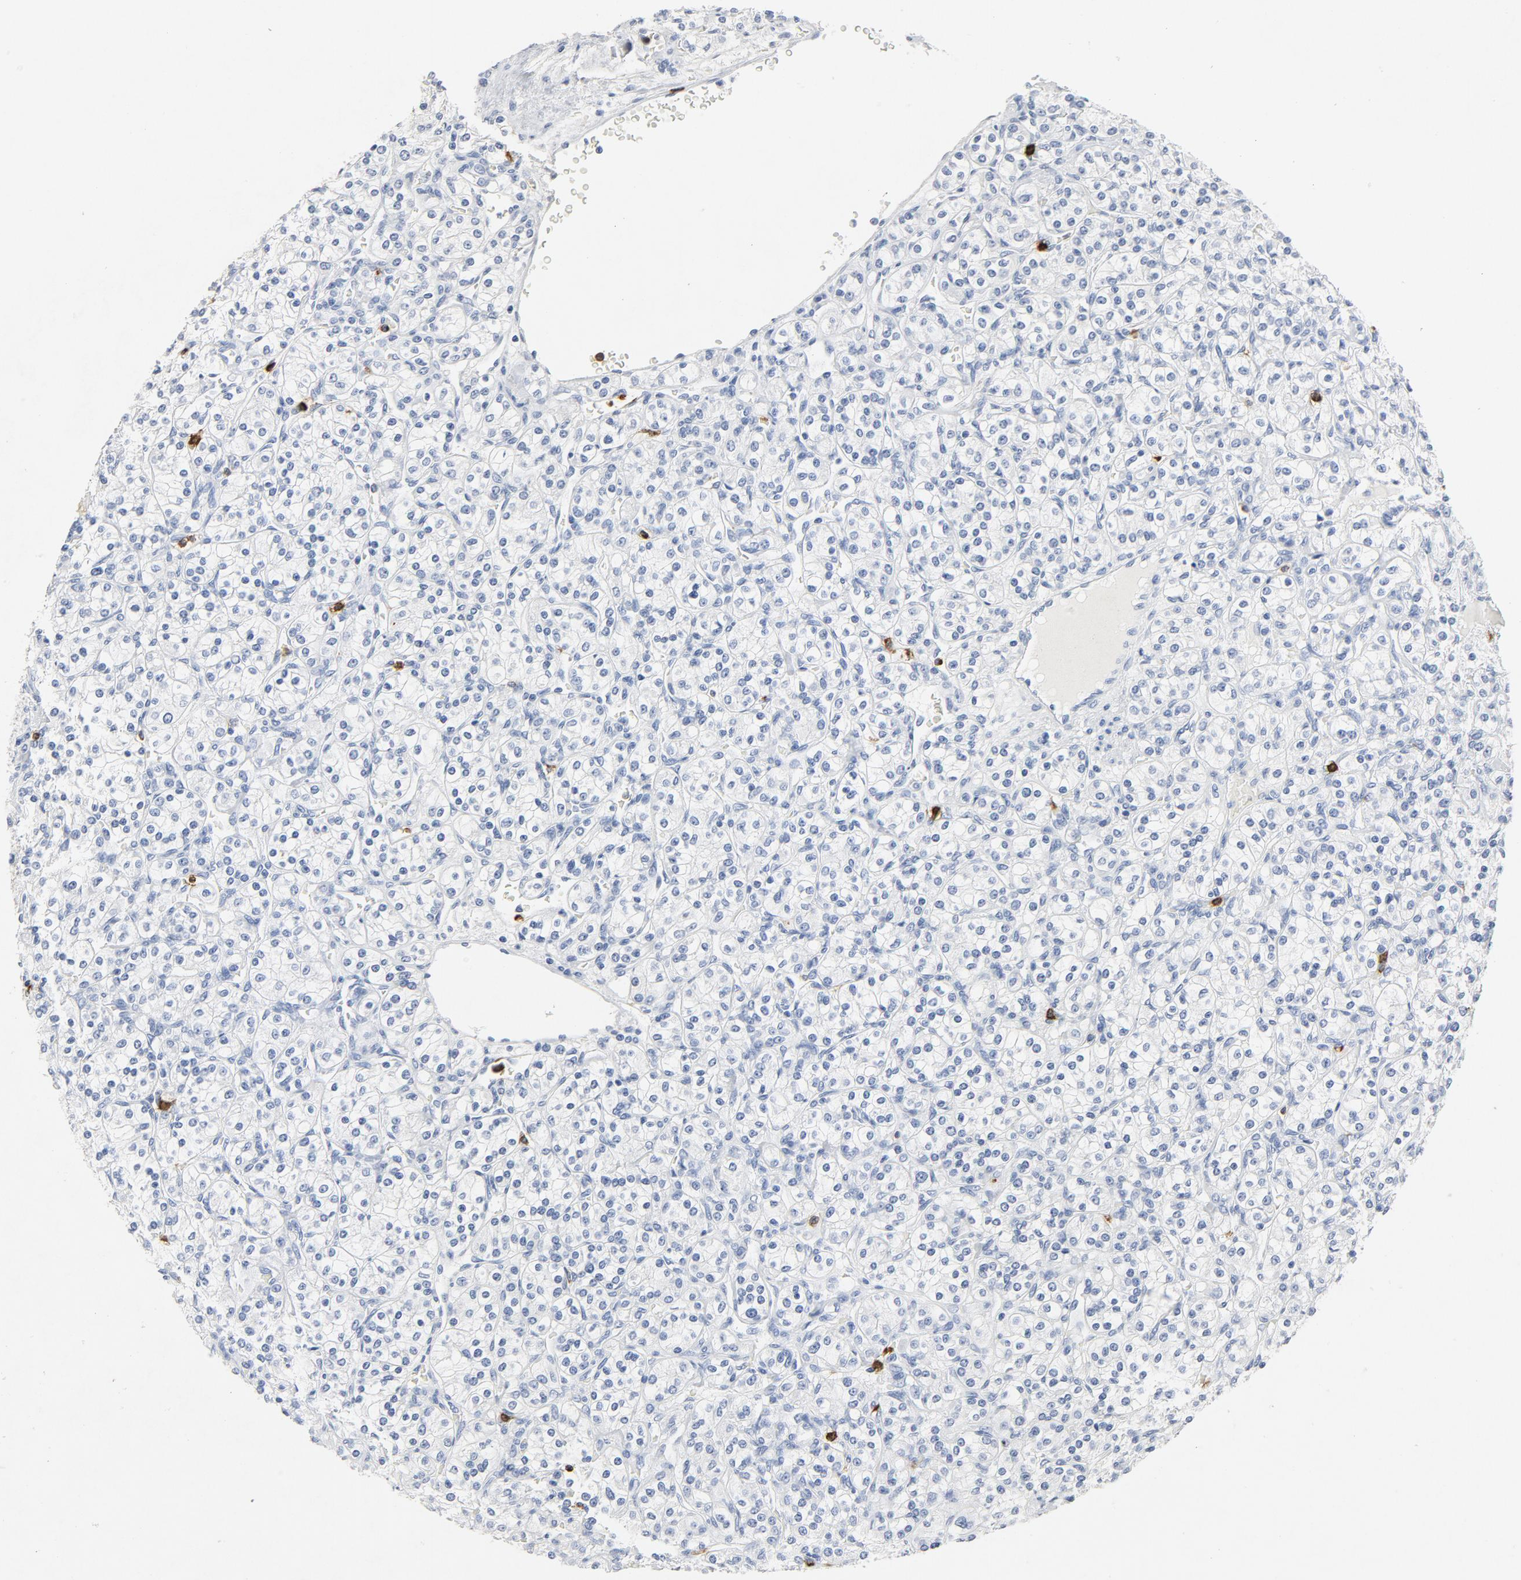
{"staining": {"intensity": "moderate", "quantity": "25%-75%", "location": "cytoplasmic/membranous"}, "tissue": "renal cancer", "cell_type": "Tumor cells", "image_type": "cancer", "snomed": [{"axis": "morphology", "description": "Adenocarcinoma, NOS"}, {"axis": "topography", "description": "Kidney"}], "caption": "The histopathology image shows staining of adenocarcinoma (renal), revealing moderate cytoplasmic/membranous protein positivity (brown color) within tumor cells.", "gene": "PTPRB", "patient": {"sex": "male", "age": 77}}